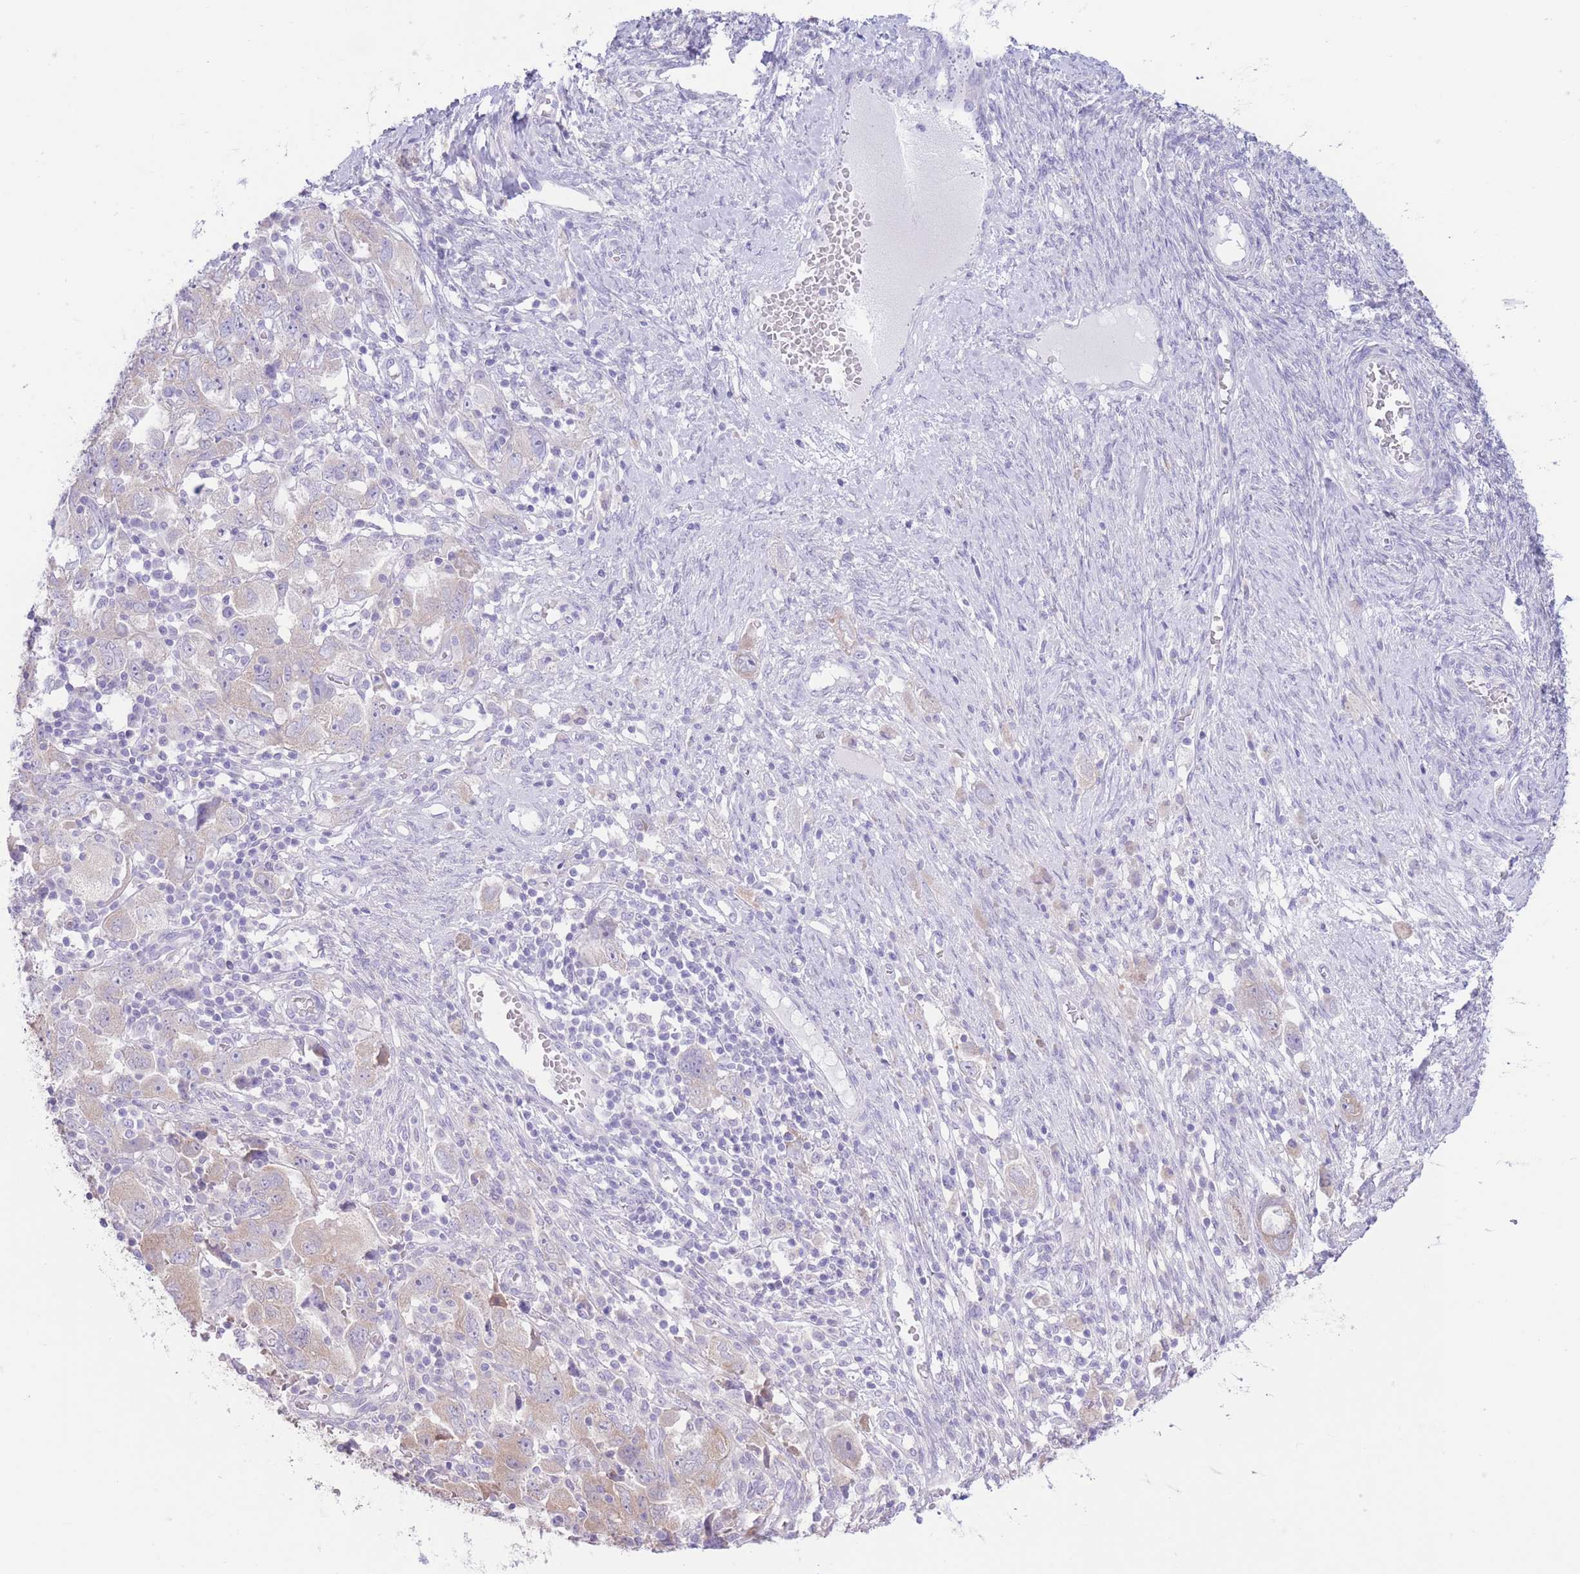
{"staining": {"intensity": "weak", "quantity": "25%-75%", "location": "cytoplasmic/membranous"}, "tissue": "ovarian cancer", "cell_type": "Tumor cells", "image_type": "cancer", "snomed": [{"axis": "morphology", "description": "Carcinoma, NOS"}, {"axis": "morphology", "description": "Cystadenocarcinoma, serous, NOS"}, {"axis": "topography", "description": "Ovary"}], "caption": "DAB (3,3'-diaminobenzidine) immunohistochemical staining of human ovarian carcinoma shows weak cytoplasmic/membranous protein staining in approximately 25%-75% of tumor cells.", "gene": "FAH", "patient": {"sex": "female", "age": 69}}